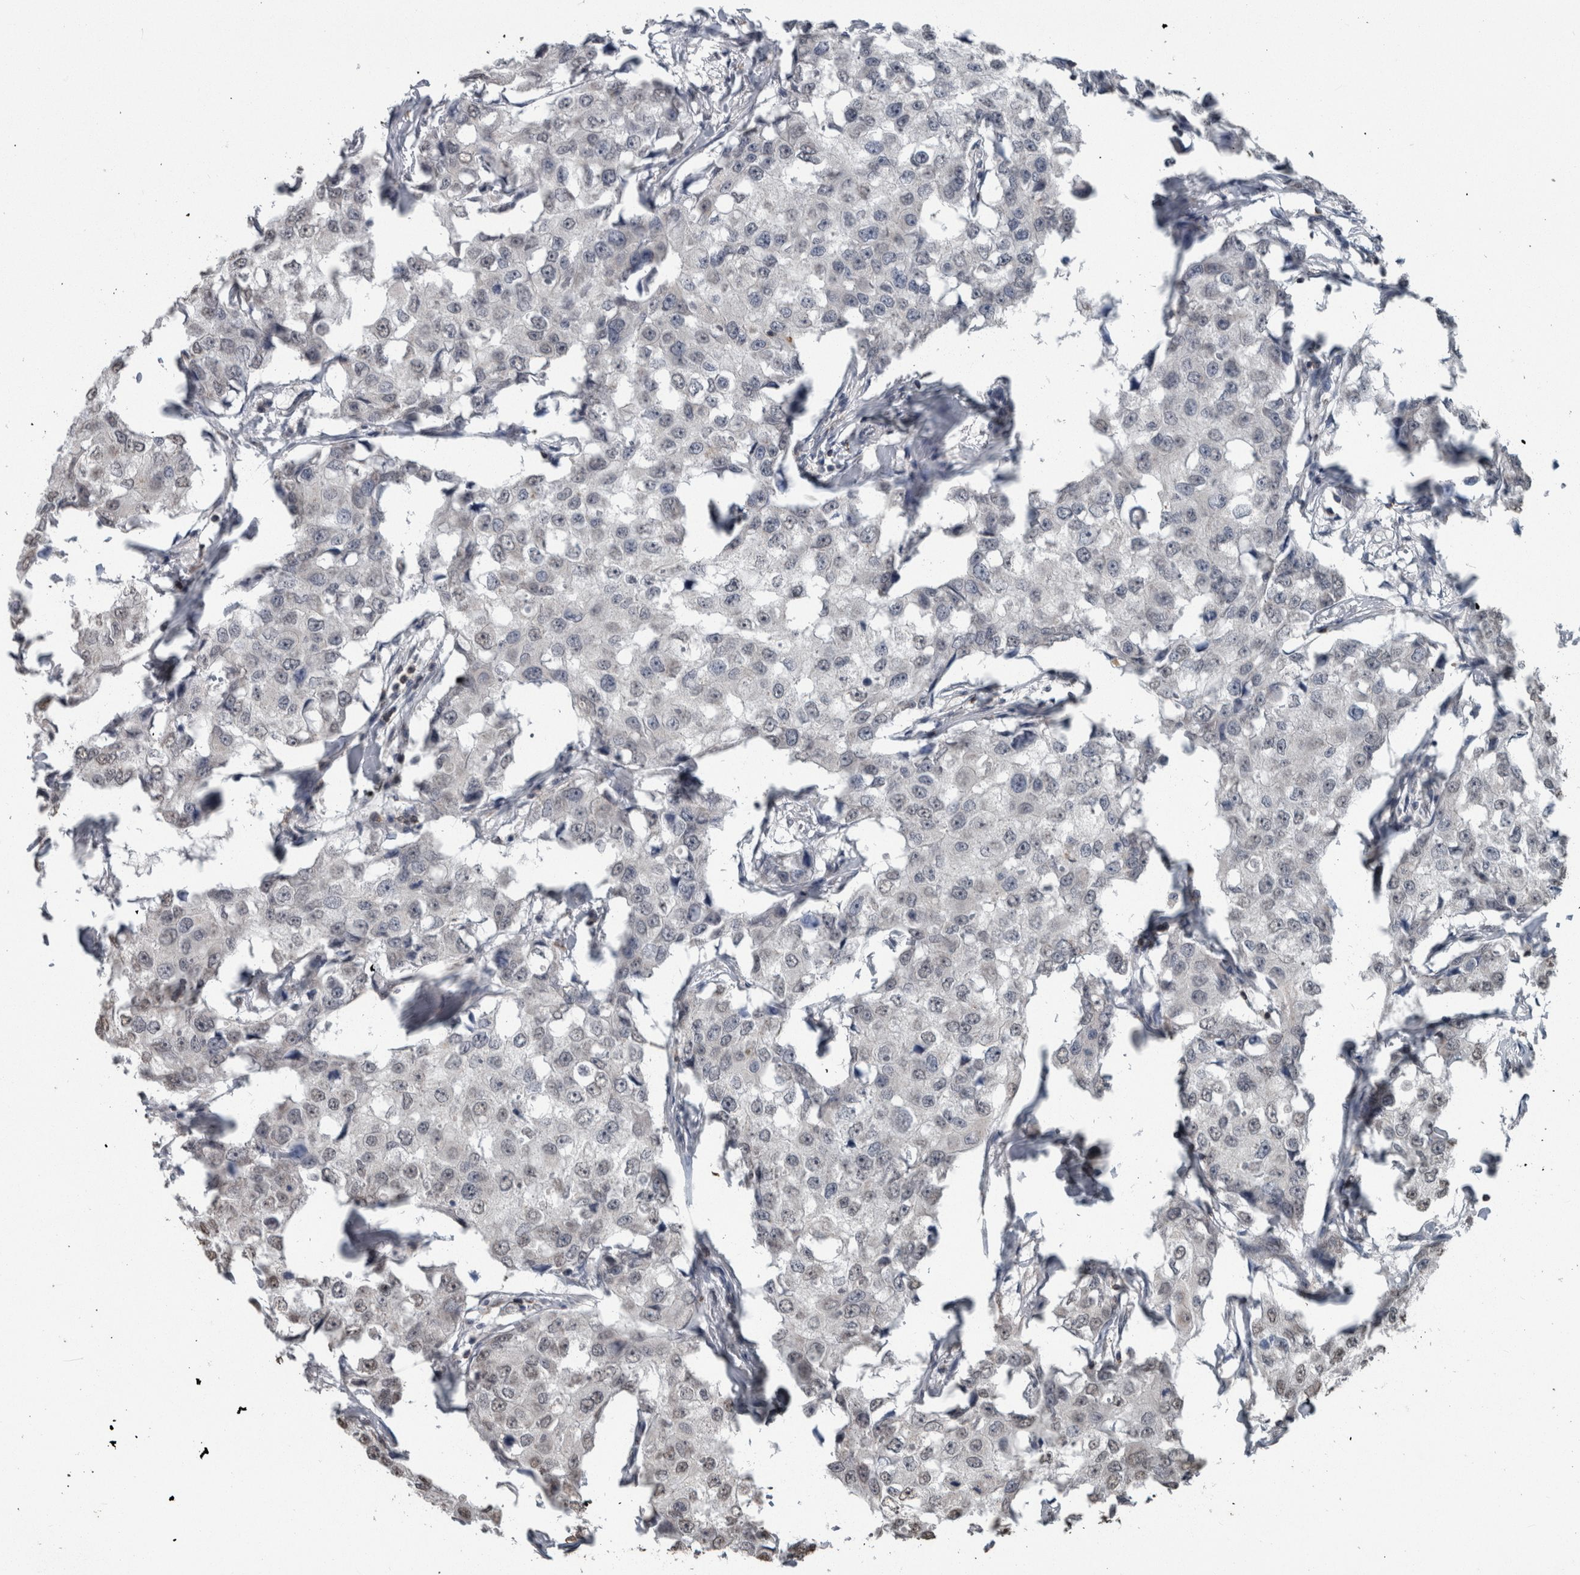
{"staining": {"intensity": "negative", "quantity": "none", "location": "none"}, "tissue": "breast cancer", "cell_type": "Tumor cells", "image_type": "cancer", "snomed": [{"axis": "morphology", "description": "Duct carcinoma"}, {"axis": "topography", "description": "Breast"}], "caption": "Breast cancer (infiltrating ductal carcinoma) was stained to show a protein in brown. There is no significant staining in tumor cells.", "gene": "MAFF", "patient": {"sex": "female", "age": 27}}